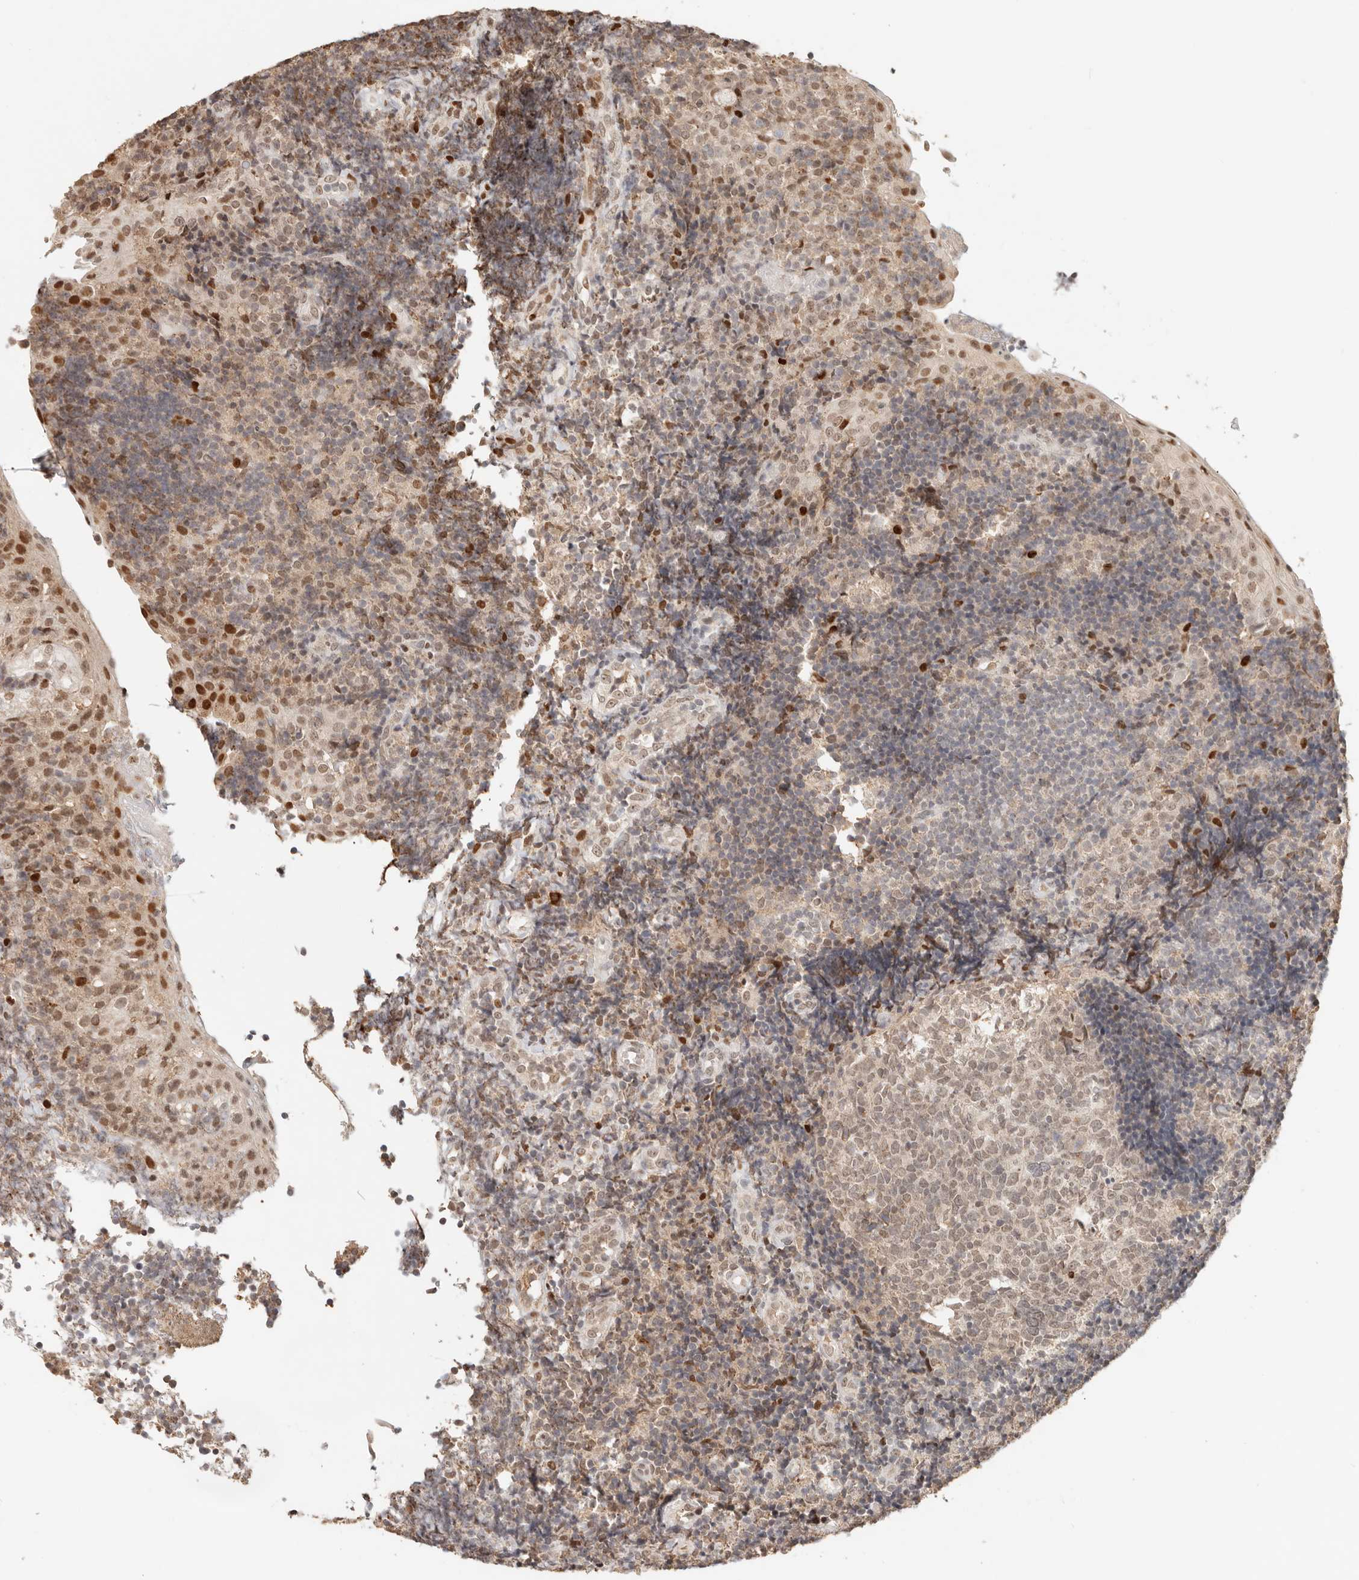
{"staining": {"intensity": "weak", "quantity": ">75%", "location": "nuclear"}, "tissue": "tonsil", "cell_type": "Germinal center cells", "image_type": "normal", "snomed": [{"axis": "morphology", "description": "Normal tissue, NOS"}, {"axis": "topography", "description": "Tonsil"}], "caption": "About >75% of germinal center cells in normal tonsil show weak nuclear protein positivity as visualized by brown immunohistochemical staining.", "gene": "NPAS2", "patient": {"sex": "female", "age": 40}}